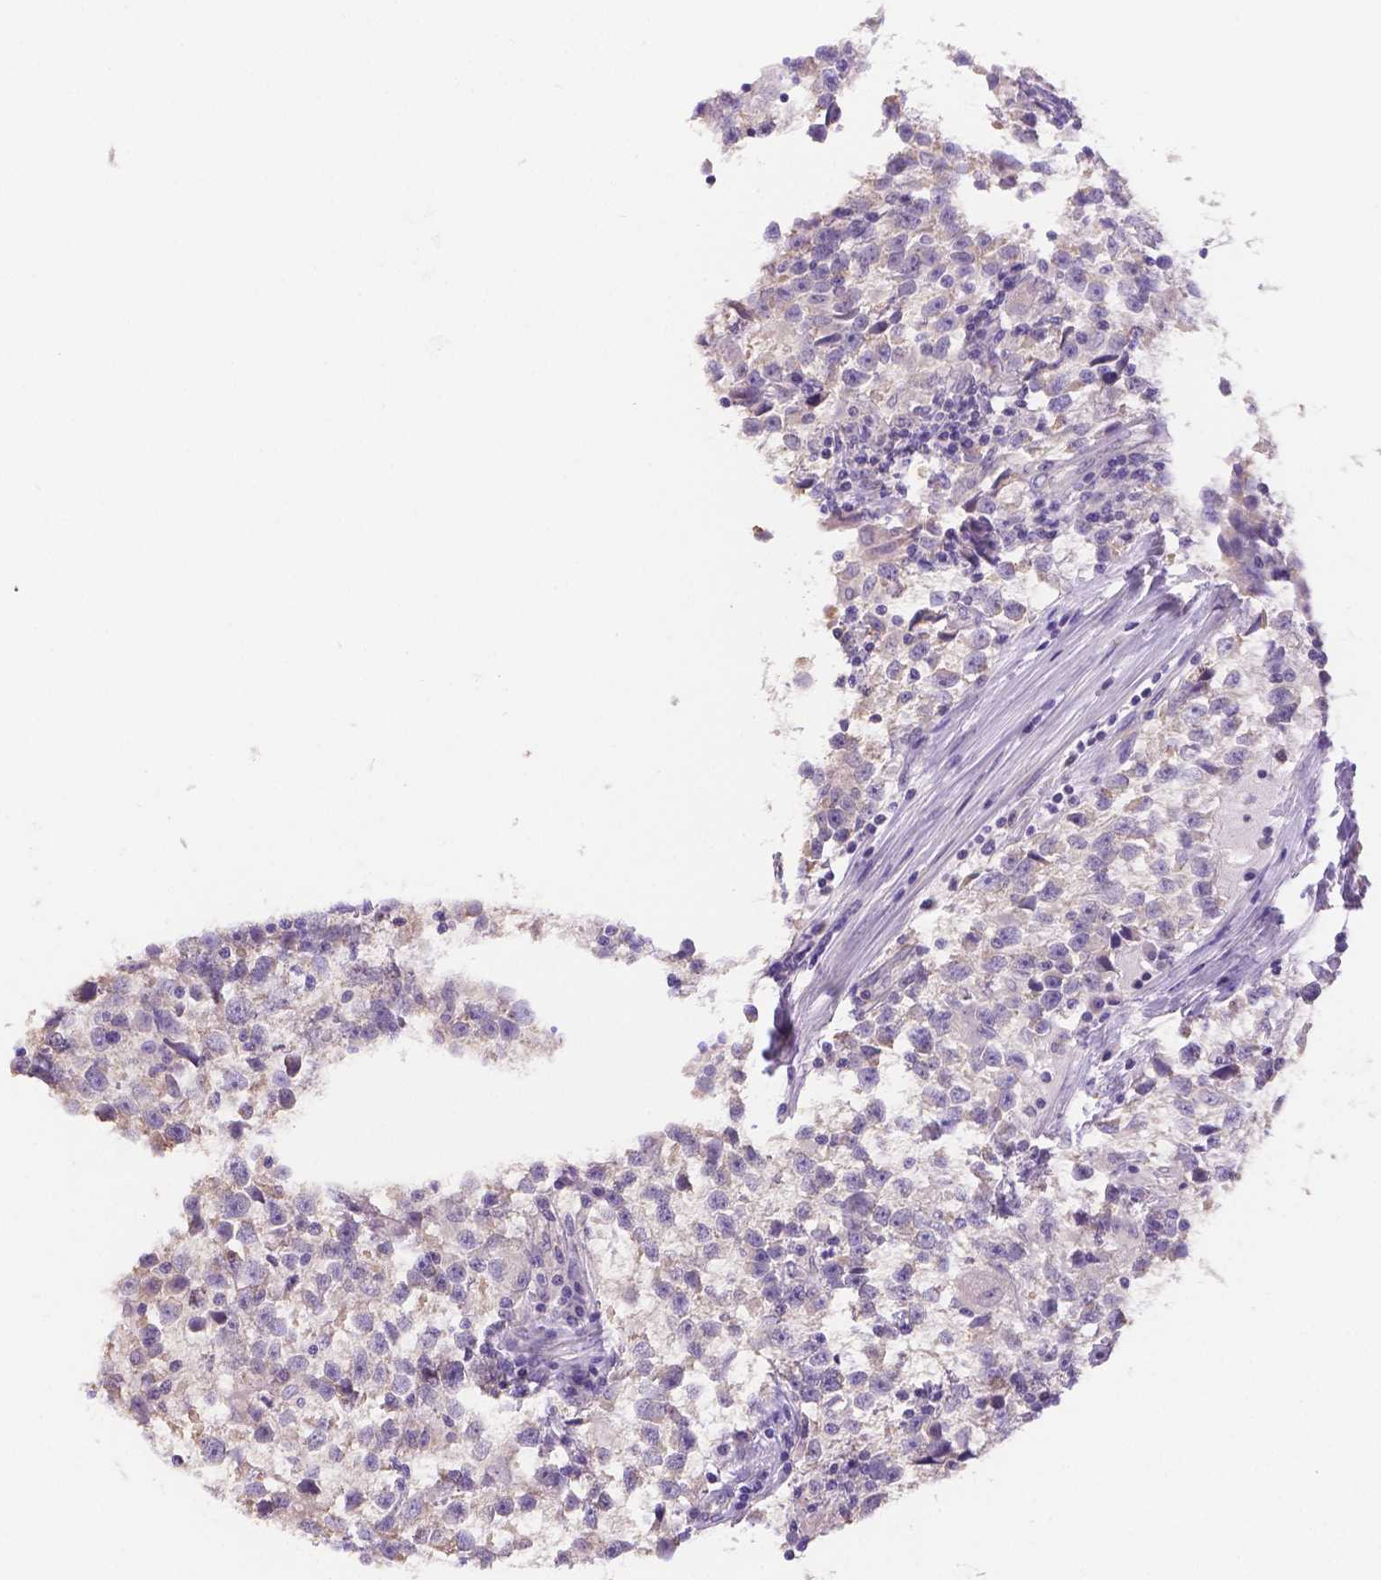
{"staining": {"intensity": "negative", "quantity": "none", "location": "none"}, "tissue": "testis cancer", "cell_type": "Tumor cells", "image_type": "cancer", "snomed": [{"axis": "morphology", "description": "Seminoma, NOS"}, {"axis": "topography", "description": "Testis"}], "caption": "A micrograph of human testis cancer (seminoma) is negative for staining in tumor cells.", "gene": "NXPE2", "patient": {"sex": "male", "age": 31}}